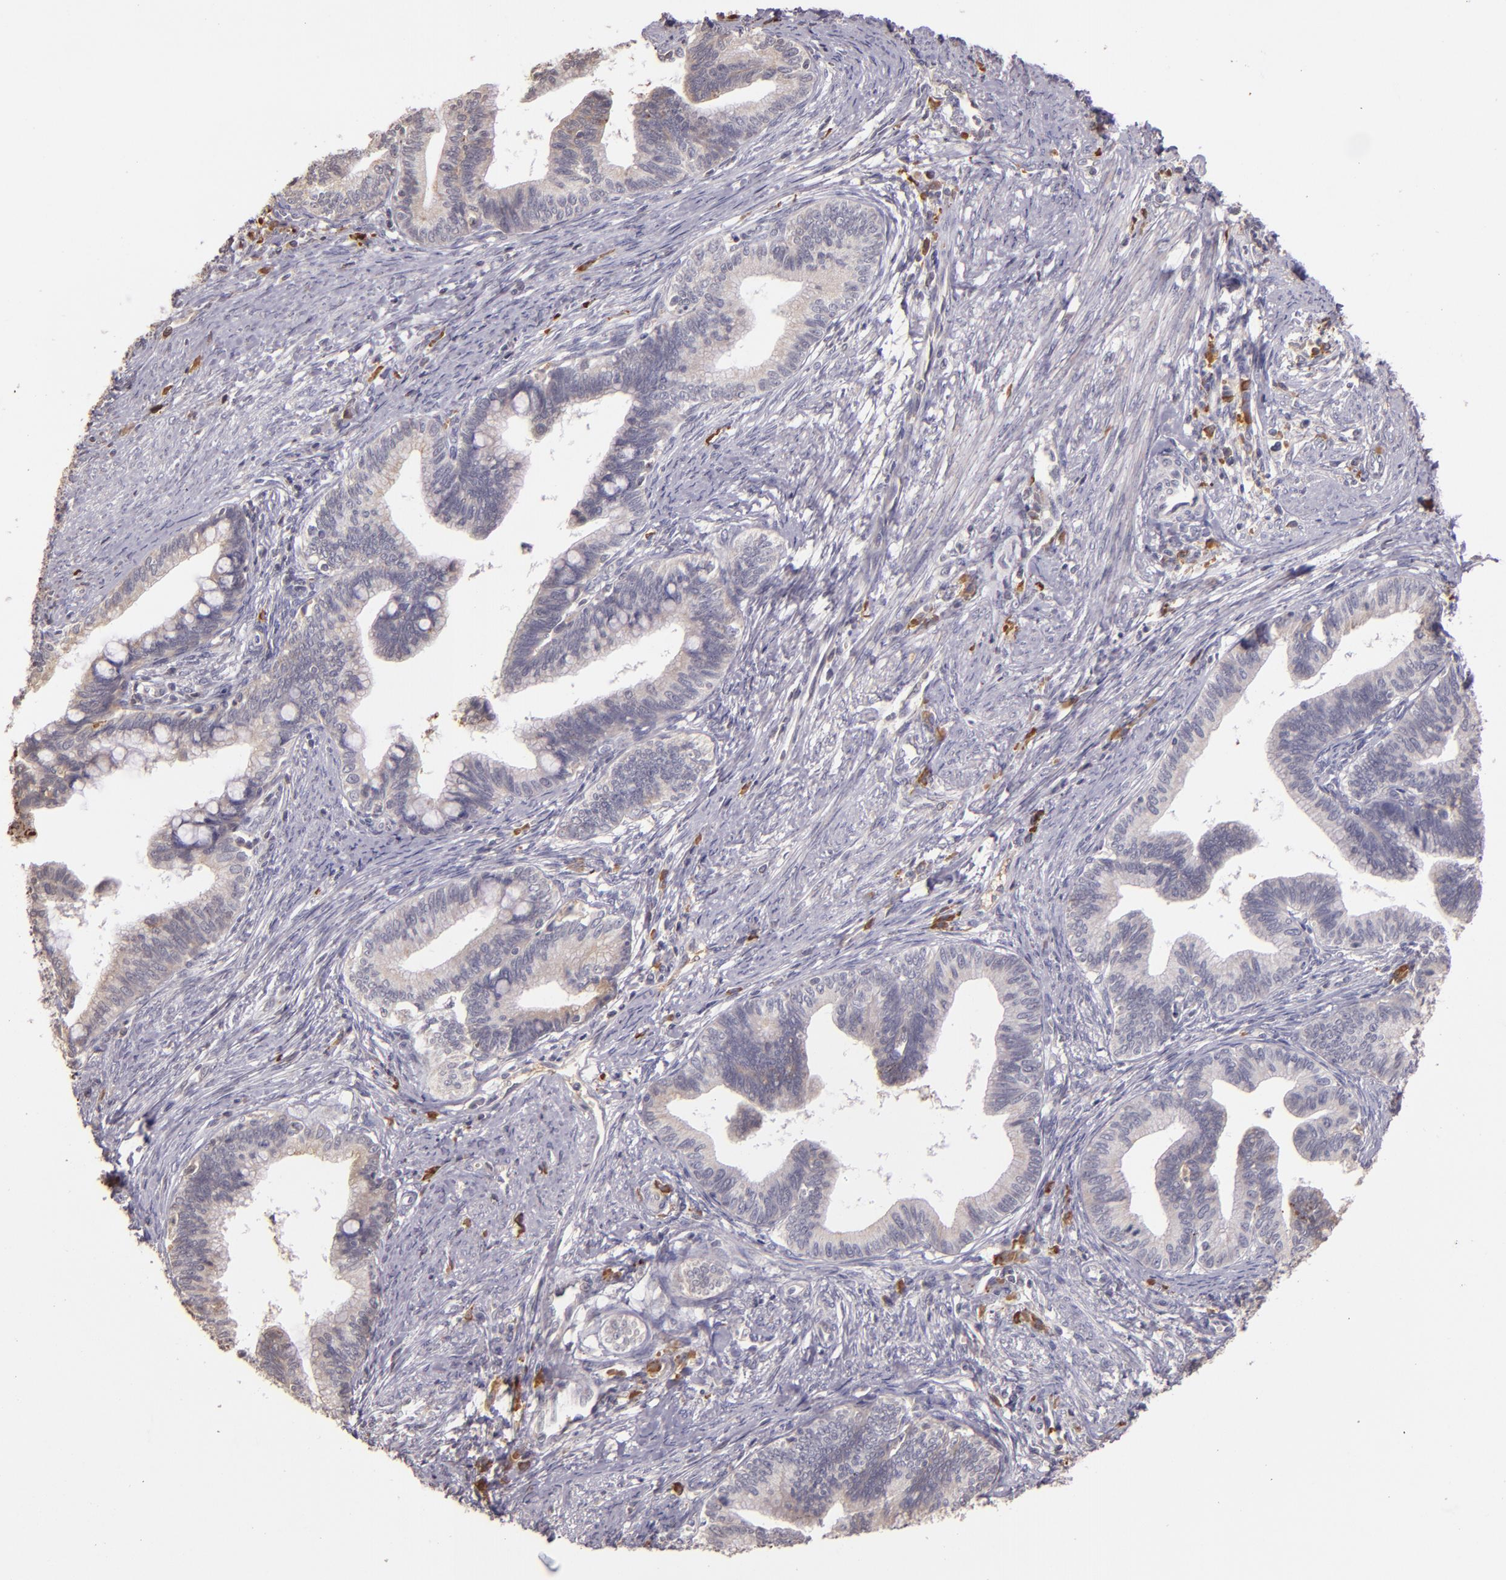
{"staining": {"intensity": "weak", "quantity": "25%-75%", "location": "cytoplasmic/membranous"}, "tissue": "cervical cancer", "cell_type": "Tumor cells", "image_type": "cancer", "snomed": [{"axis": "morphology", "description": "Adenocarcinoma, NOS"}, {"axis": "topography", "description": "Cervix"}], "caption": "High-power microscopy captured an immunohistochemistry (IHC) histopathology image of cervical cancer, revealing weak cytoplasmic/membranous expression in approximately 25%-75% of tumor cells.", "gene": "ABL1", "patient": {"sex": "female", "age": 36}}